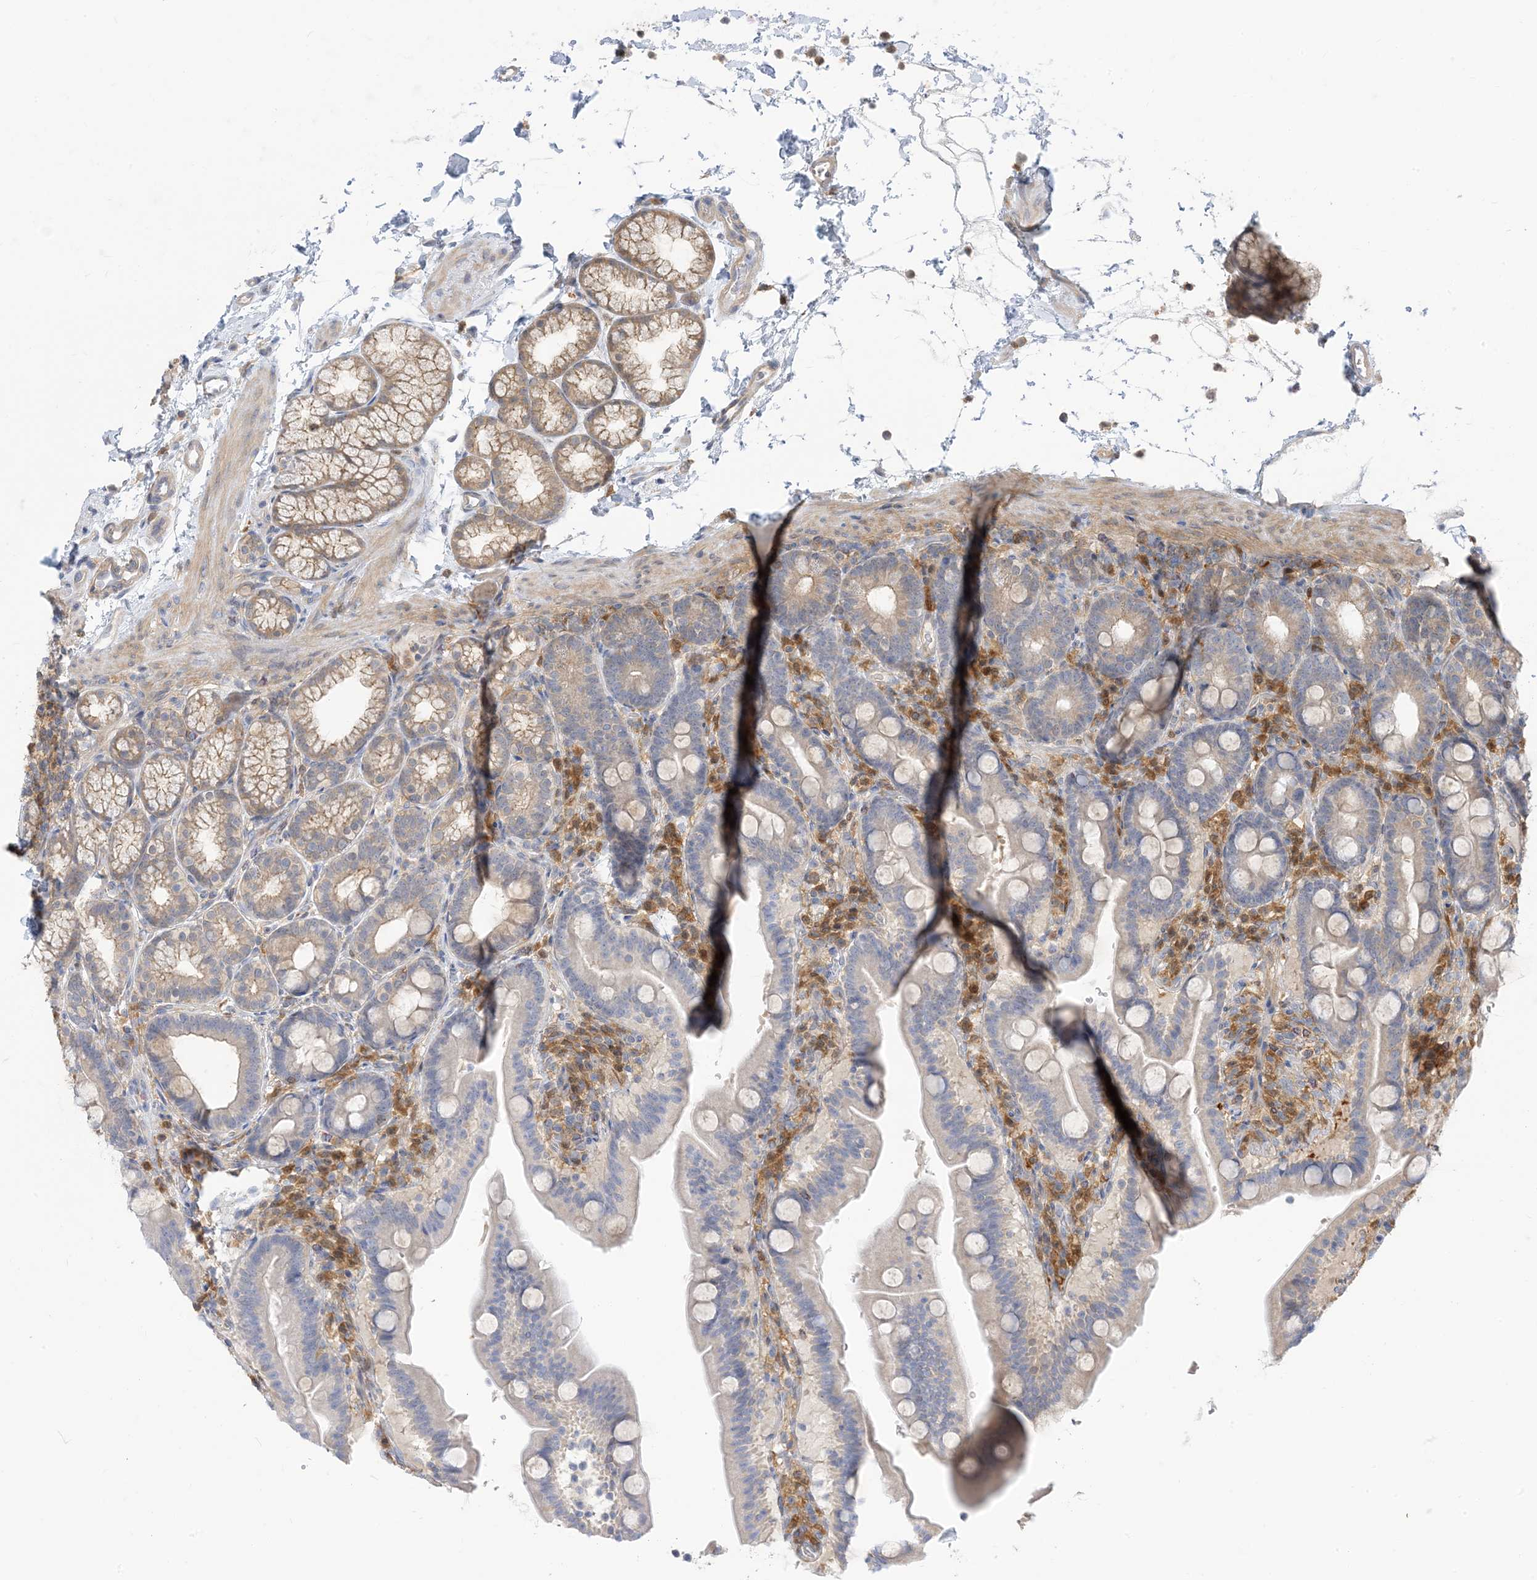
{"staining": {"intensity": "weak", "quantity": "<25%", "location": "cytoplasmic/membranous"}, "tissue": "duodenum", "cell_type": "Glandular cells", "image_type": "normal", "snomed": [{"axis": "morphology", "description": "Normal tissue, NOS"}, {"axis": "topography", "description": "Duodenum"}], "caption": "High magnification brightfield microscopy of unremarkable duodenum stained with DAB (3,3'-diaminobenzidine) (brown) and counterstained with hematoxylin (blue): glandular cells show no significant positivity.", "gene": "NAGK", "patient": {"sex": "male", "age": 54}}